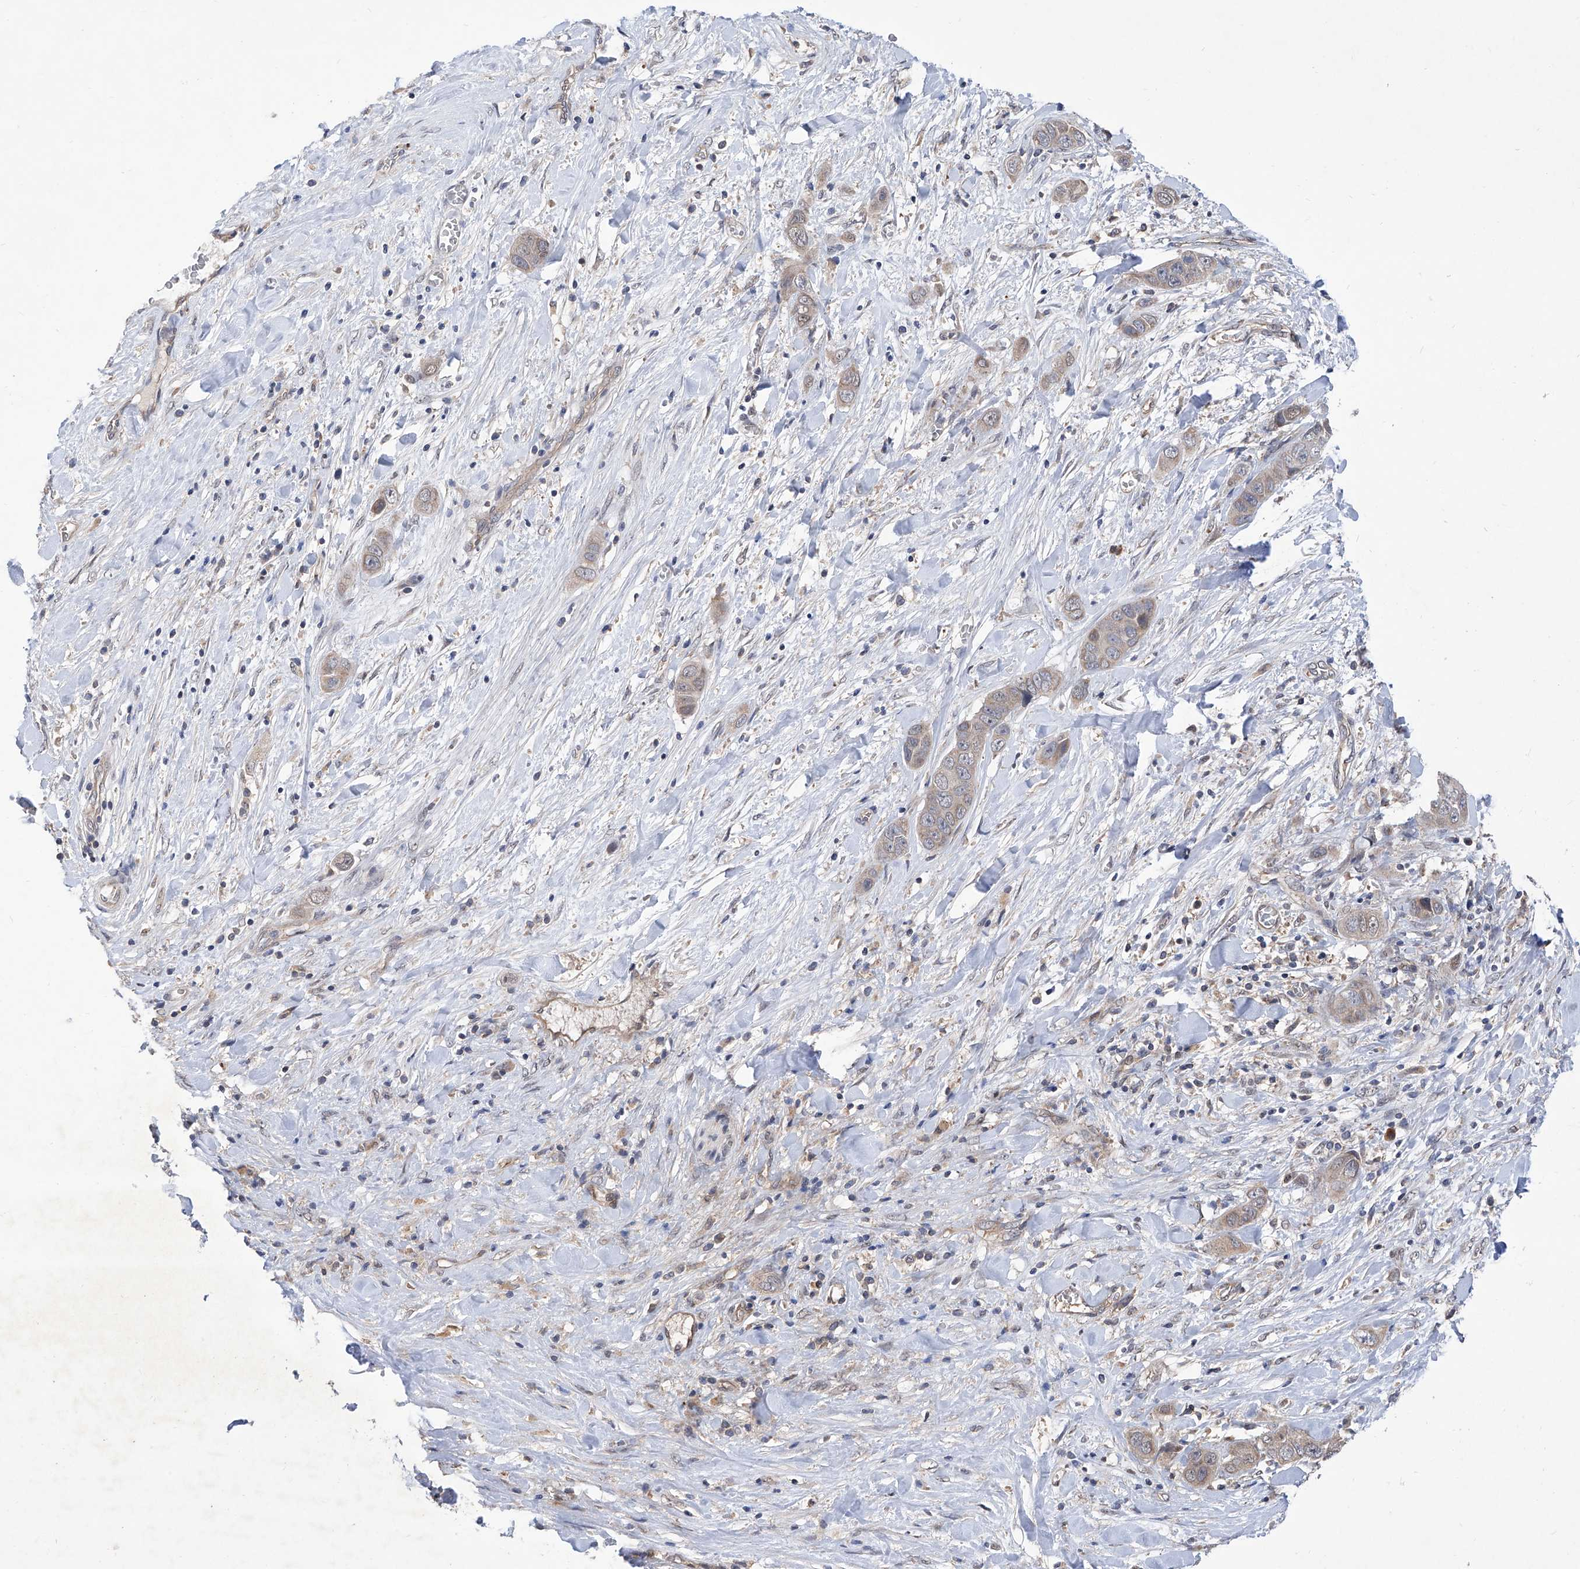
{"staining": {"intensity": "negative", "quantity": "none", "location": "none"}, "tissue": "liver cancer", "cell_type": "Tumor cells", "image_type": "cancer", "snomed": [{"axis": "morphology", "description": "Cholangiocarcinoma"}, {"axis": "topography", "description": "Liver"}], "caption": "IHC micrograph of liver cancer stained for a protein (brown), which demonstrates no staining in tumor cells.", "gene": "USP45", "patient": {"sex": "female", "age": 52}}